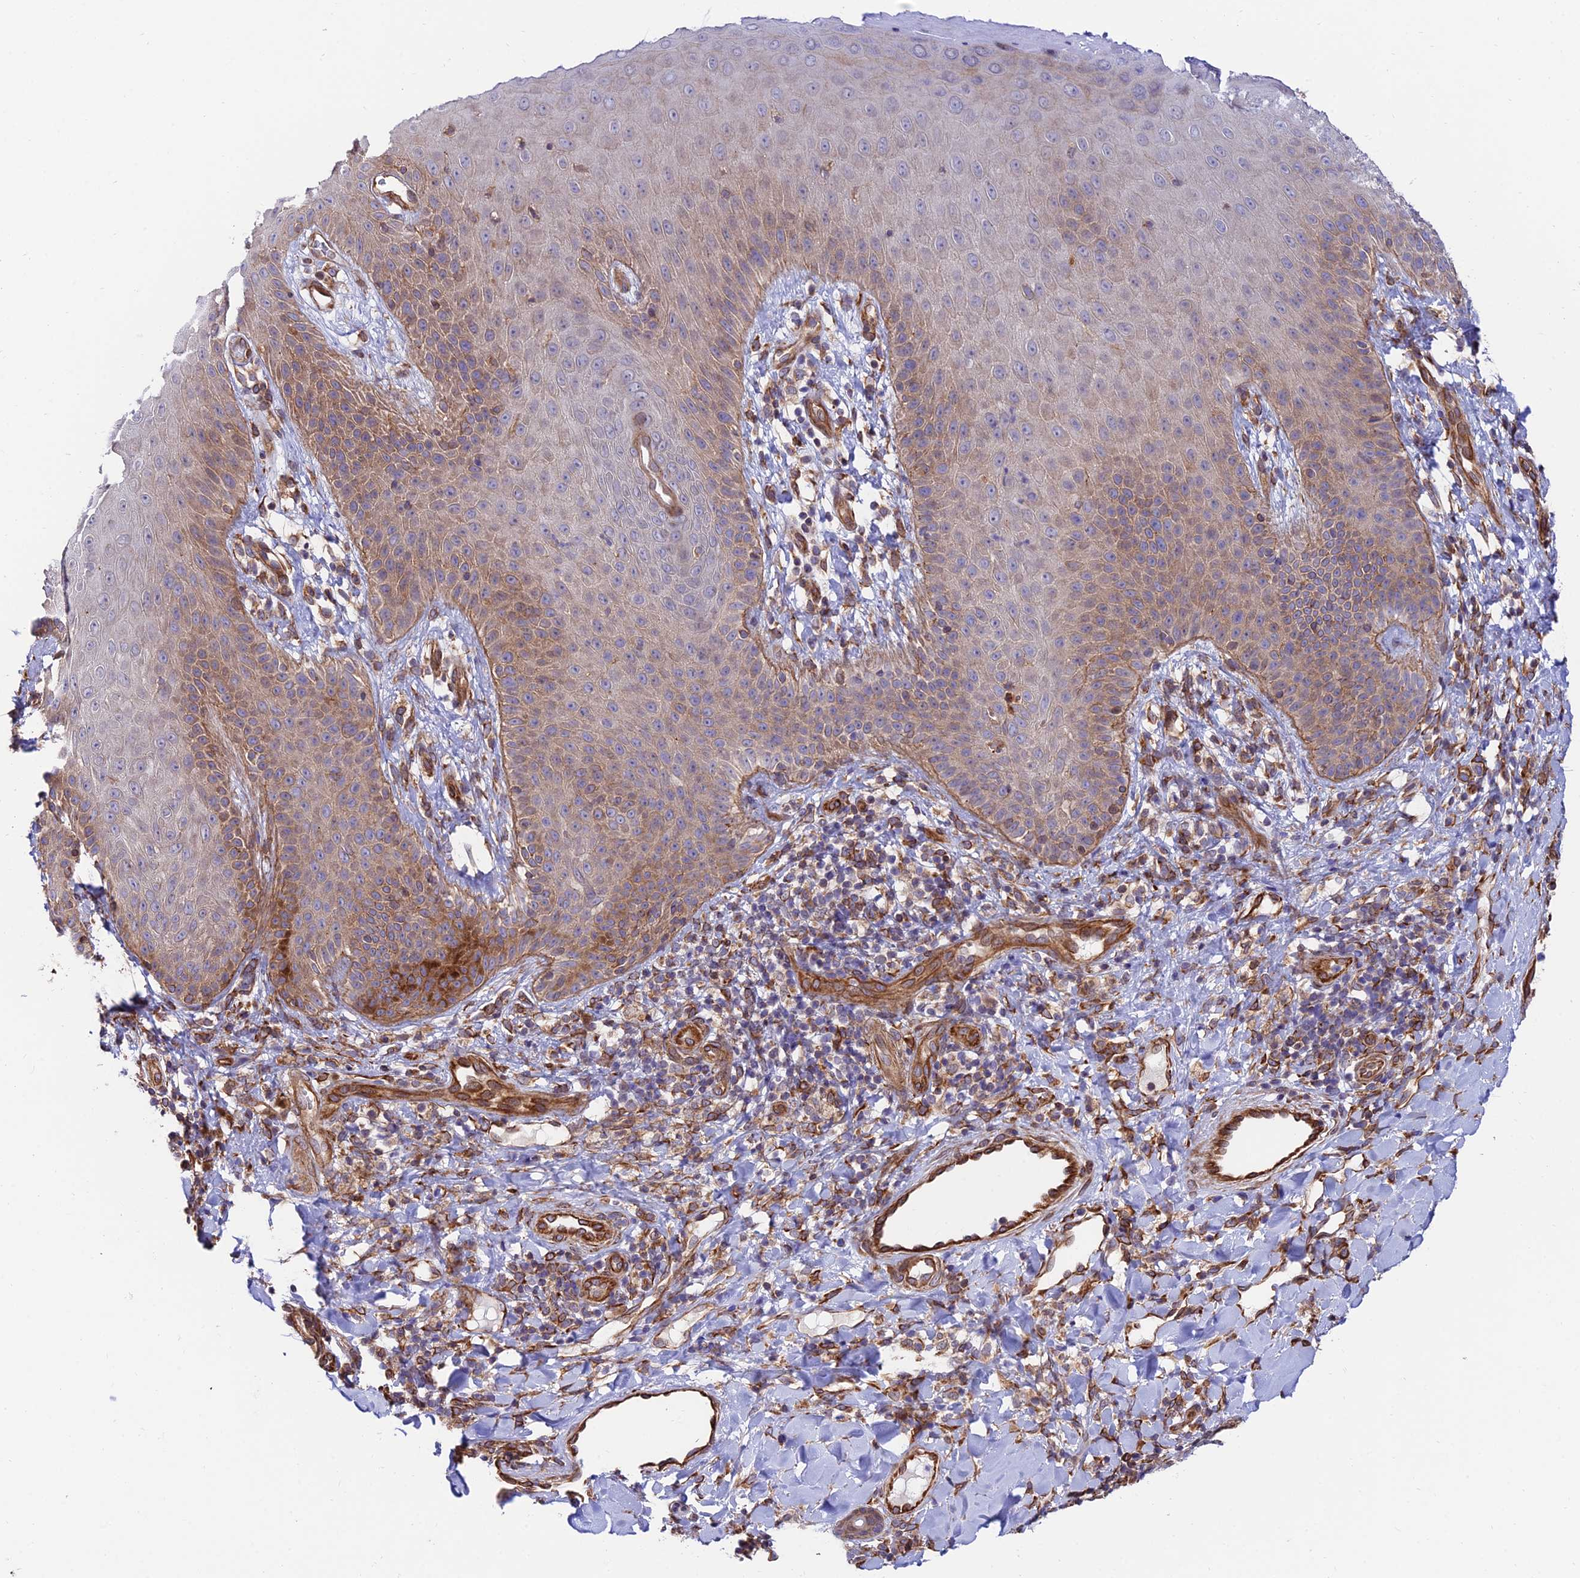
{"staining": {"intensity": "moderate", "quantity": "<25%", "location": "cytoplasmic/membranous"}, "tissue": "skin", "cell_type": "Epidermal cells", "image_type": "normal", "snomed": [{"axis": "morphology", "description": "Normal tissue, NOS"}, {"axis": "morphology", "description": "Neoplasm, malignant, NOS"}, {"axis": "topography", "description": "Anal"}], "caption": "DAB (3,3'-diaminobenzidine) immunohistochemical staining of benign skin reveals moderate cytoplasmic/membranous protein staining in about <25% of epidermal cells.", "gene": "EXOC3L4", "patient": {"sex": "male", "age": 47}}